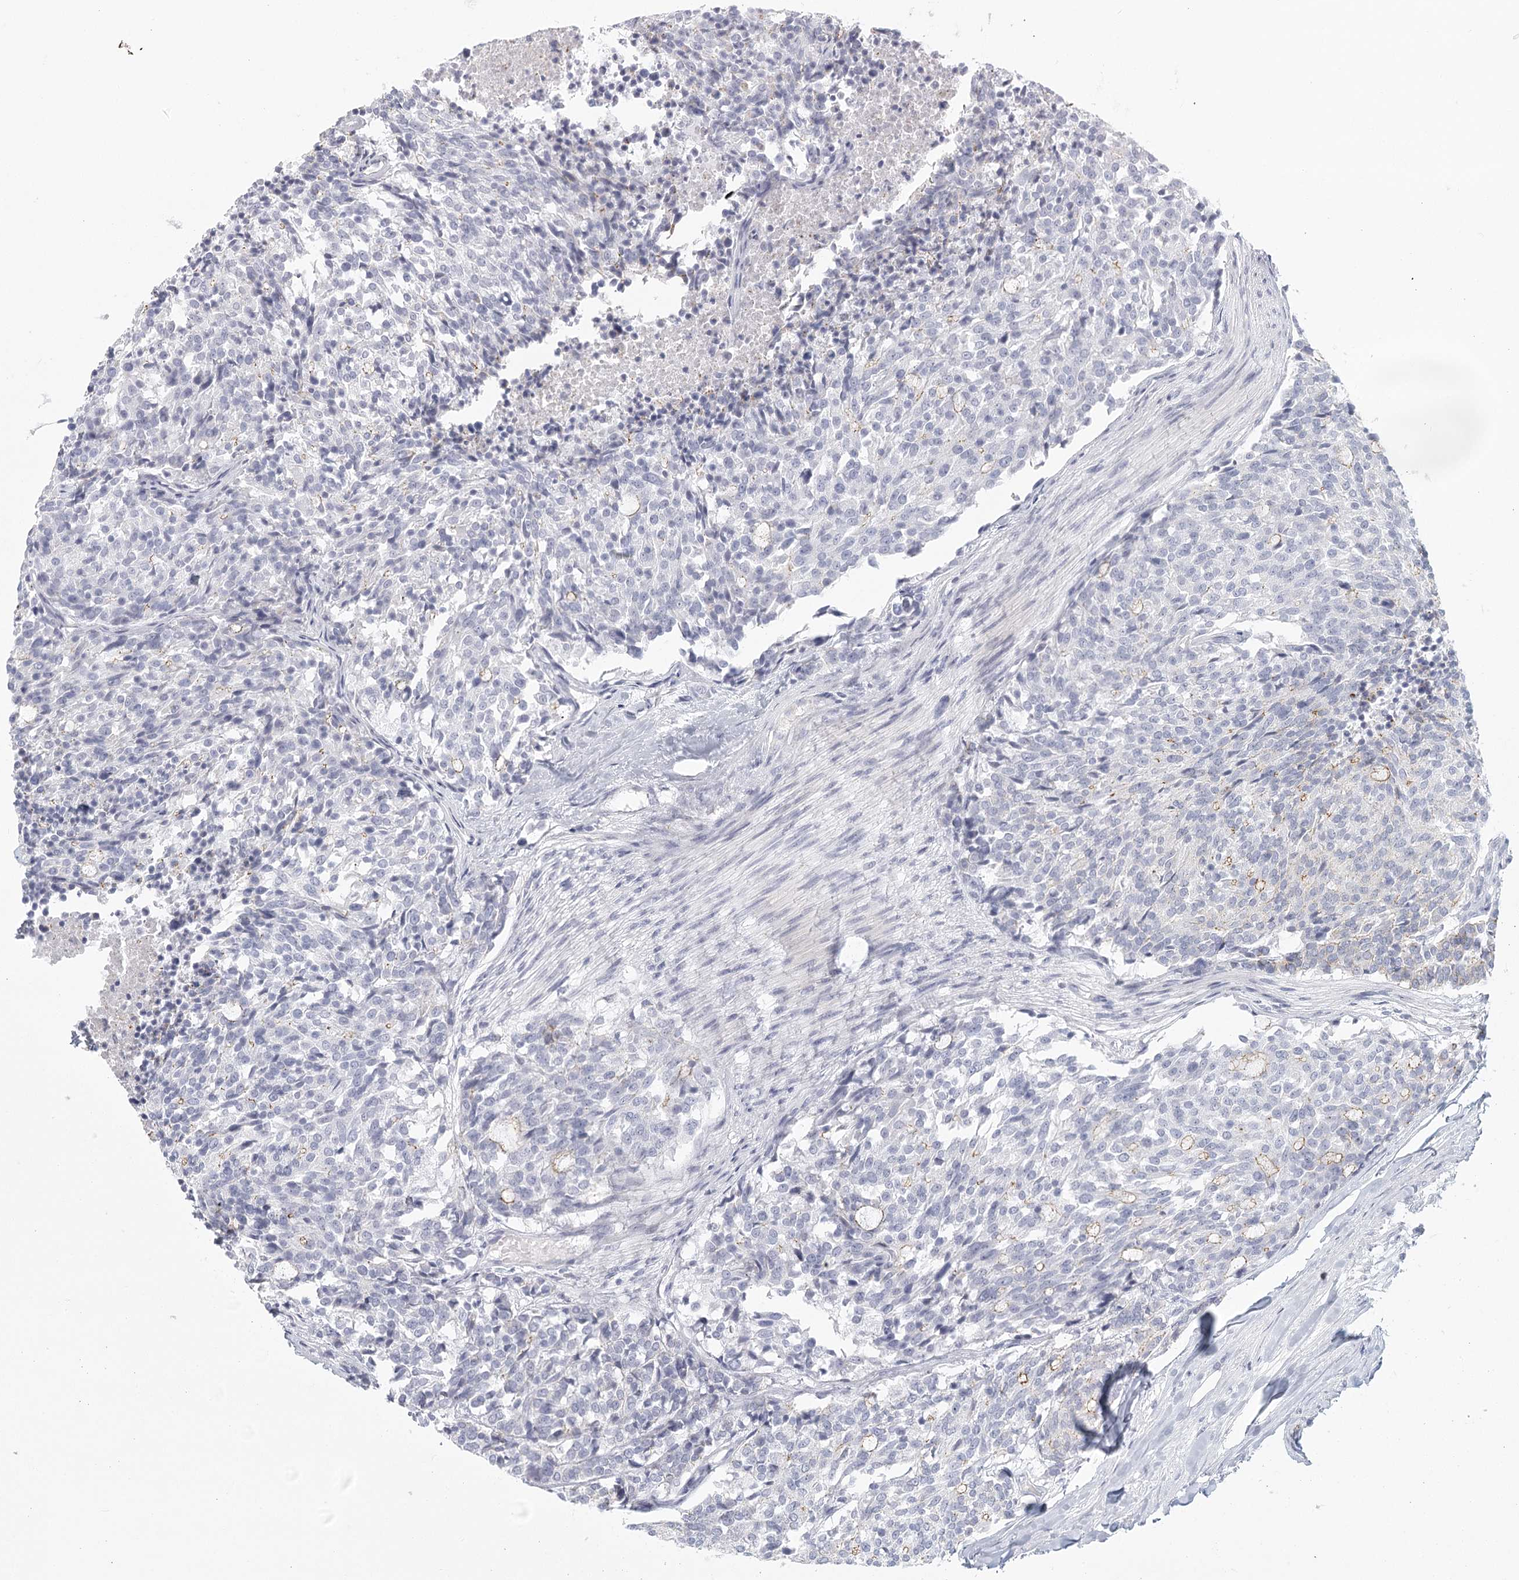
{"staining": {"intensity": "negative", "quantity": "none", "location": "none"}, "tissue": "carcinoid", "cell_type": "Tumor cells", "image_type": "cancer", "snomed": [{"axis": "morphology", "description": "Carcinoid, malignant, NOS"}, {"axis": "topography", "description": "Pancreas"}], "caption": "Immunohistochemistry photomicrograph of human carcinoid (malignant) stained for a protein (brown), which shows no staining in tumor cells.", "gene": "WNT8B", "patient": {"sex": "female", "age": 54}}